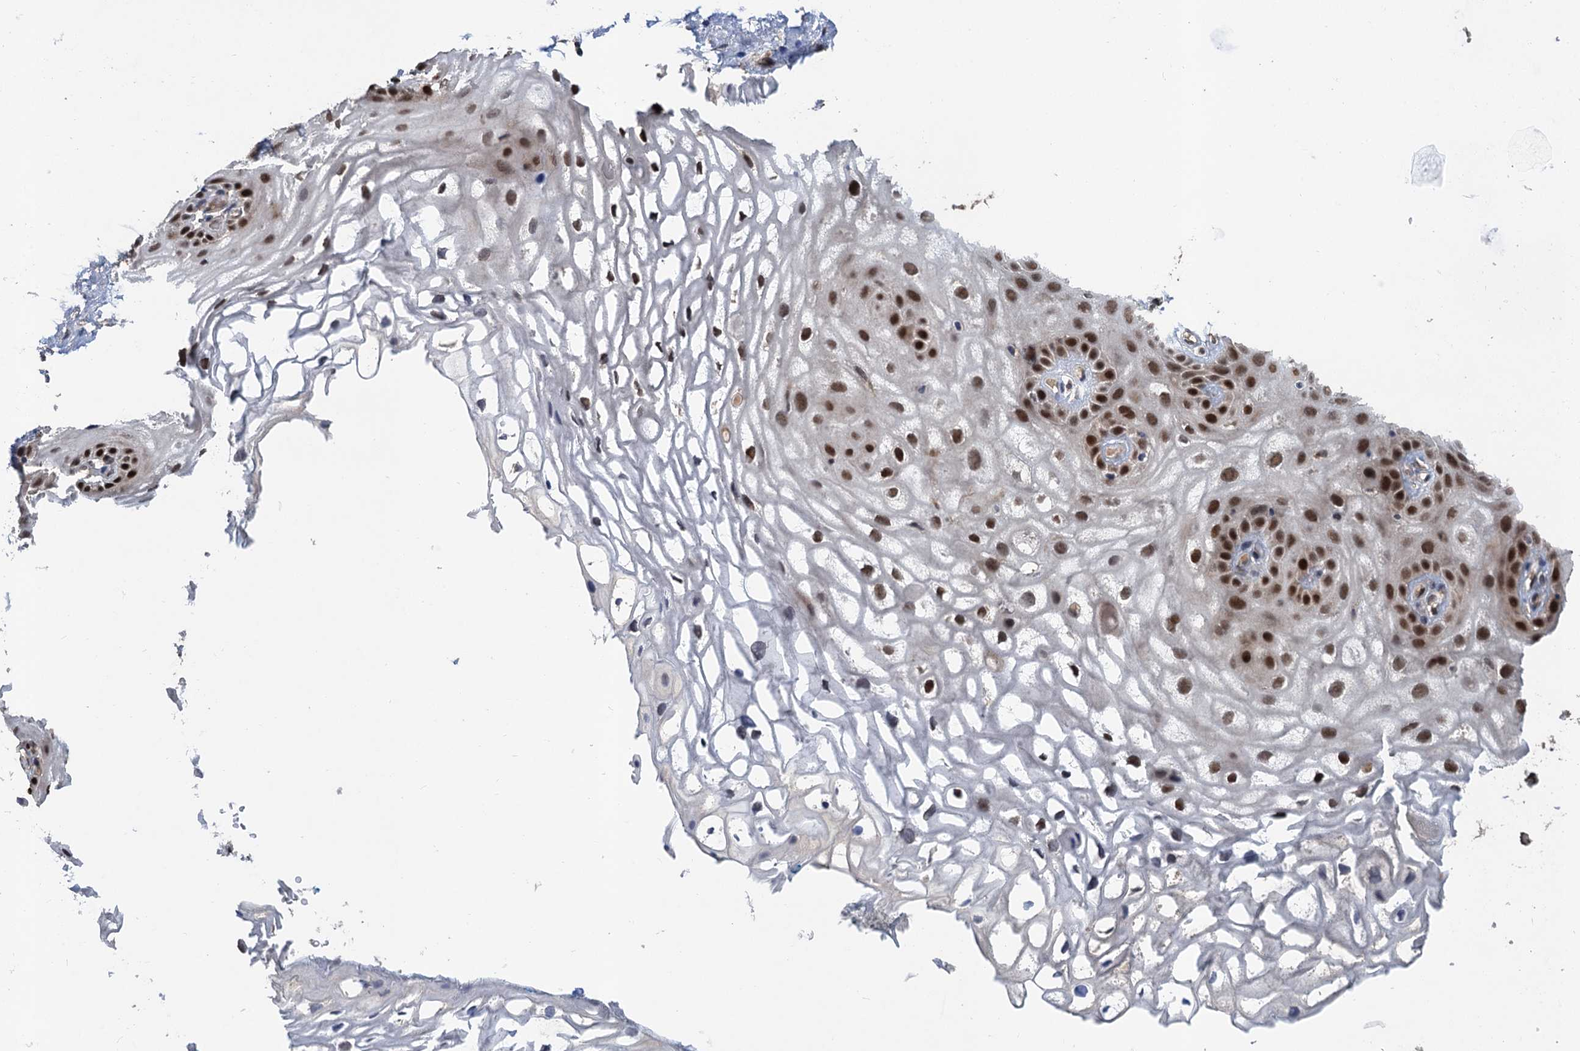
{"staining": {"intensity": "strong", "quantity": "<25%", "location": "nuclear"}, "tissue": "vagina", "cell_type": "Squamous epithelial cells", "image_type": "normal", "snomed": [{"axis": "morphology", "description": "Normal tissue, NOS"}, {"axis": "topography", "description": "Vagina"}, {"axis": "topography", "description": "Peripheral nerve tissue"}], "caption": "An immunohistochemistry image of unremarkable tissue is shown. Protein staining in brown highlights strong nuclear positivity in vagina within squamous epithelial cells. The staining was performed using DAB to visualize the protein expression in brown, while the nuclei were stained in blue with hematoxylin (Magnification: 20x).", "gene": "TSEN34", "patient": {"sex": "female", "age": 71}}